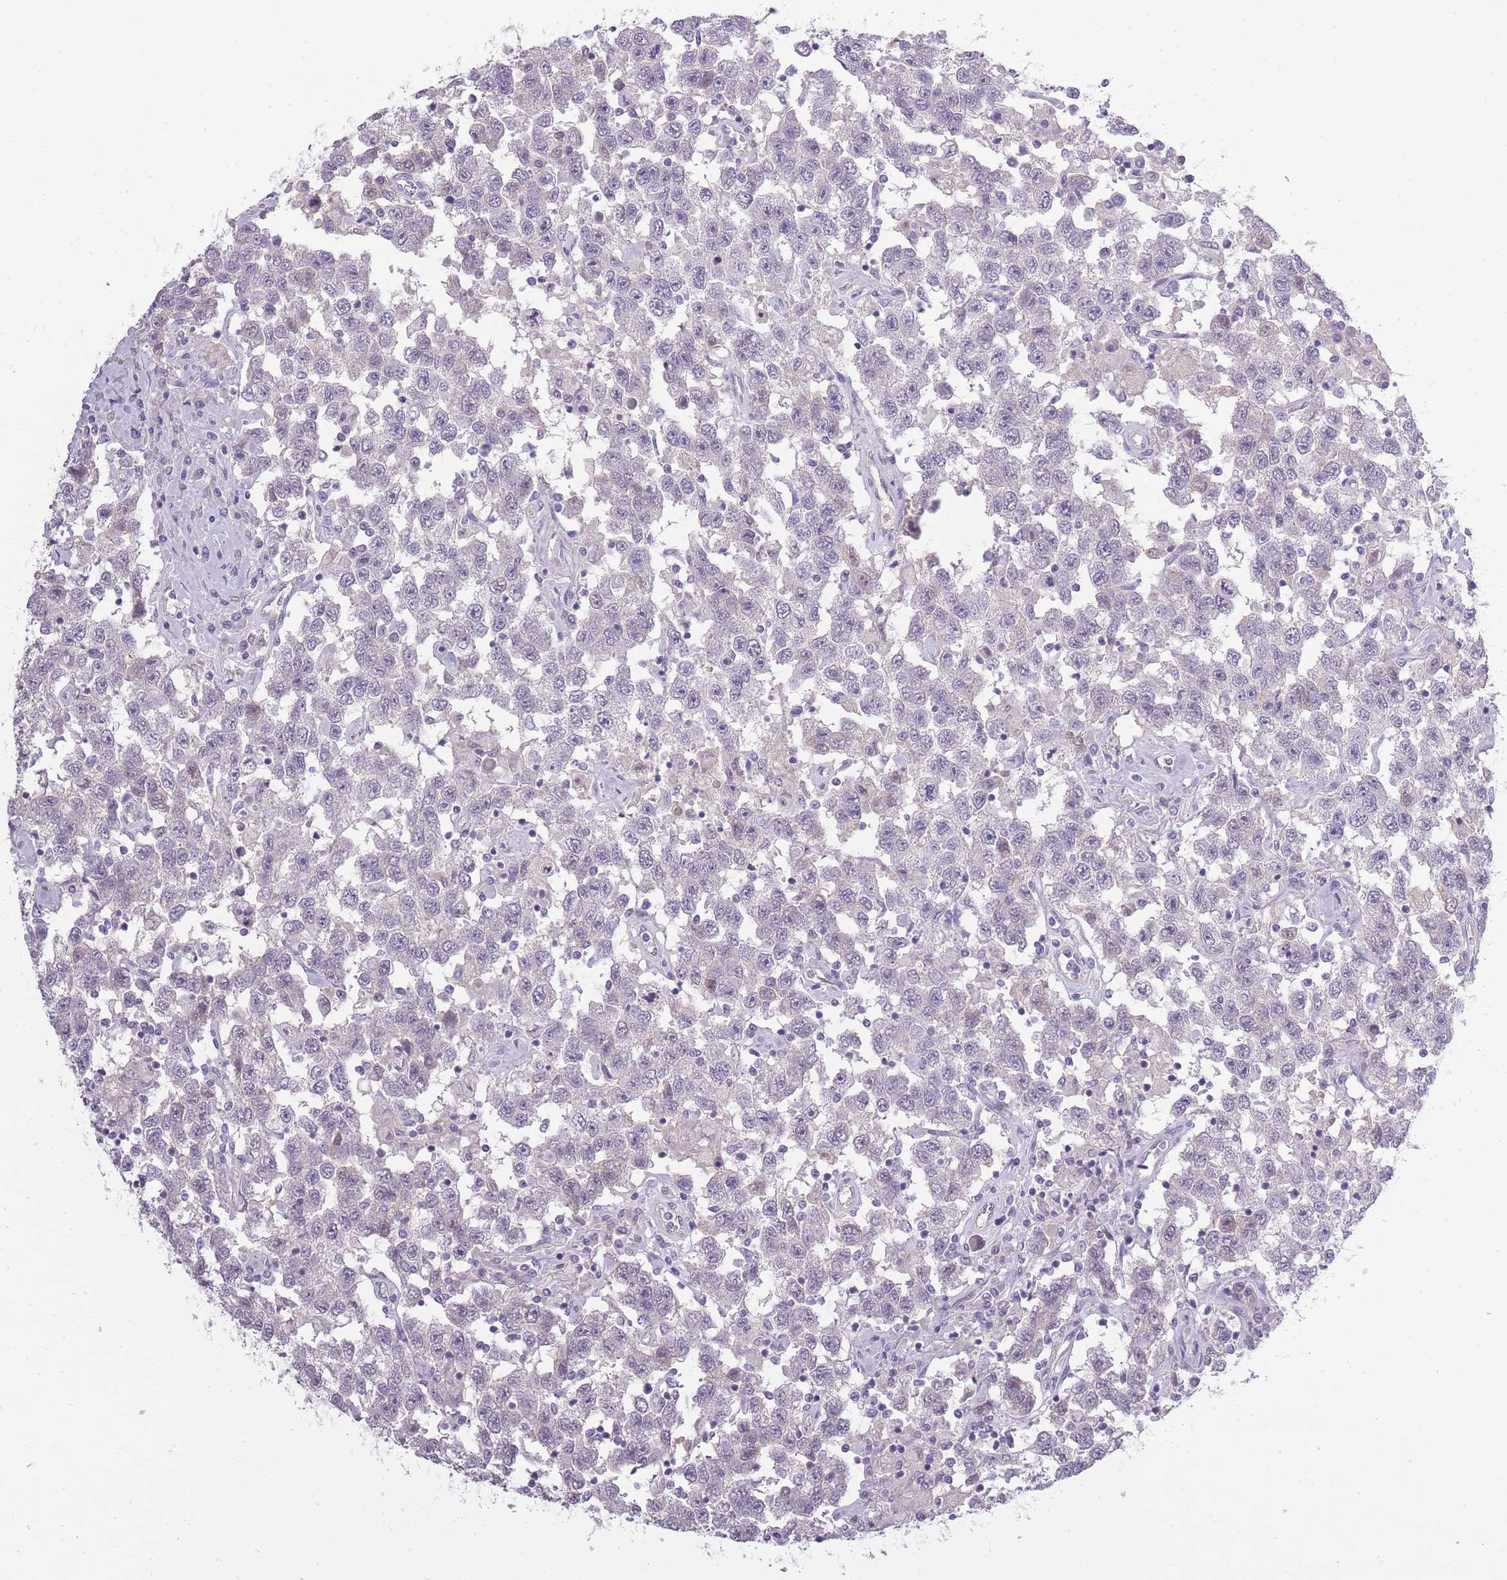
{"staining": {"intensity": "negative", "quantity": "none", "location": "none"}, "tissue": "testis cancer", "cell_type": "Tumor cells", "image_type": "cancer", "snomed": [{"axis": "morphology", "description": "Seminoma, NOS"}, {"axis": "topography", "description": "Testis"}], "caption": "Immunohistochemistry (IHC) photomicrograph of human testis cancer (seminoma) stained for a protein (brown), which displays no positivity in tumor cells.", "gene": "SLC8A2", "patient": {"sex": "male", "age": 41}}